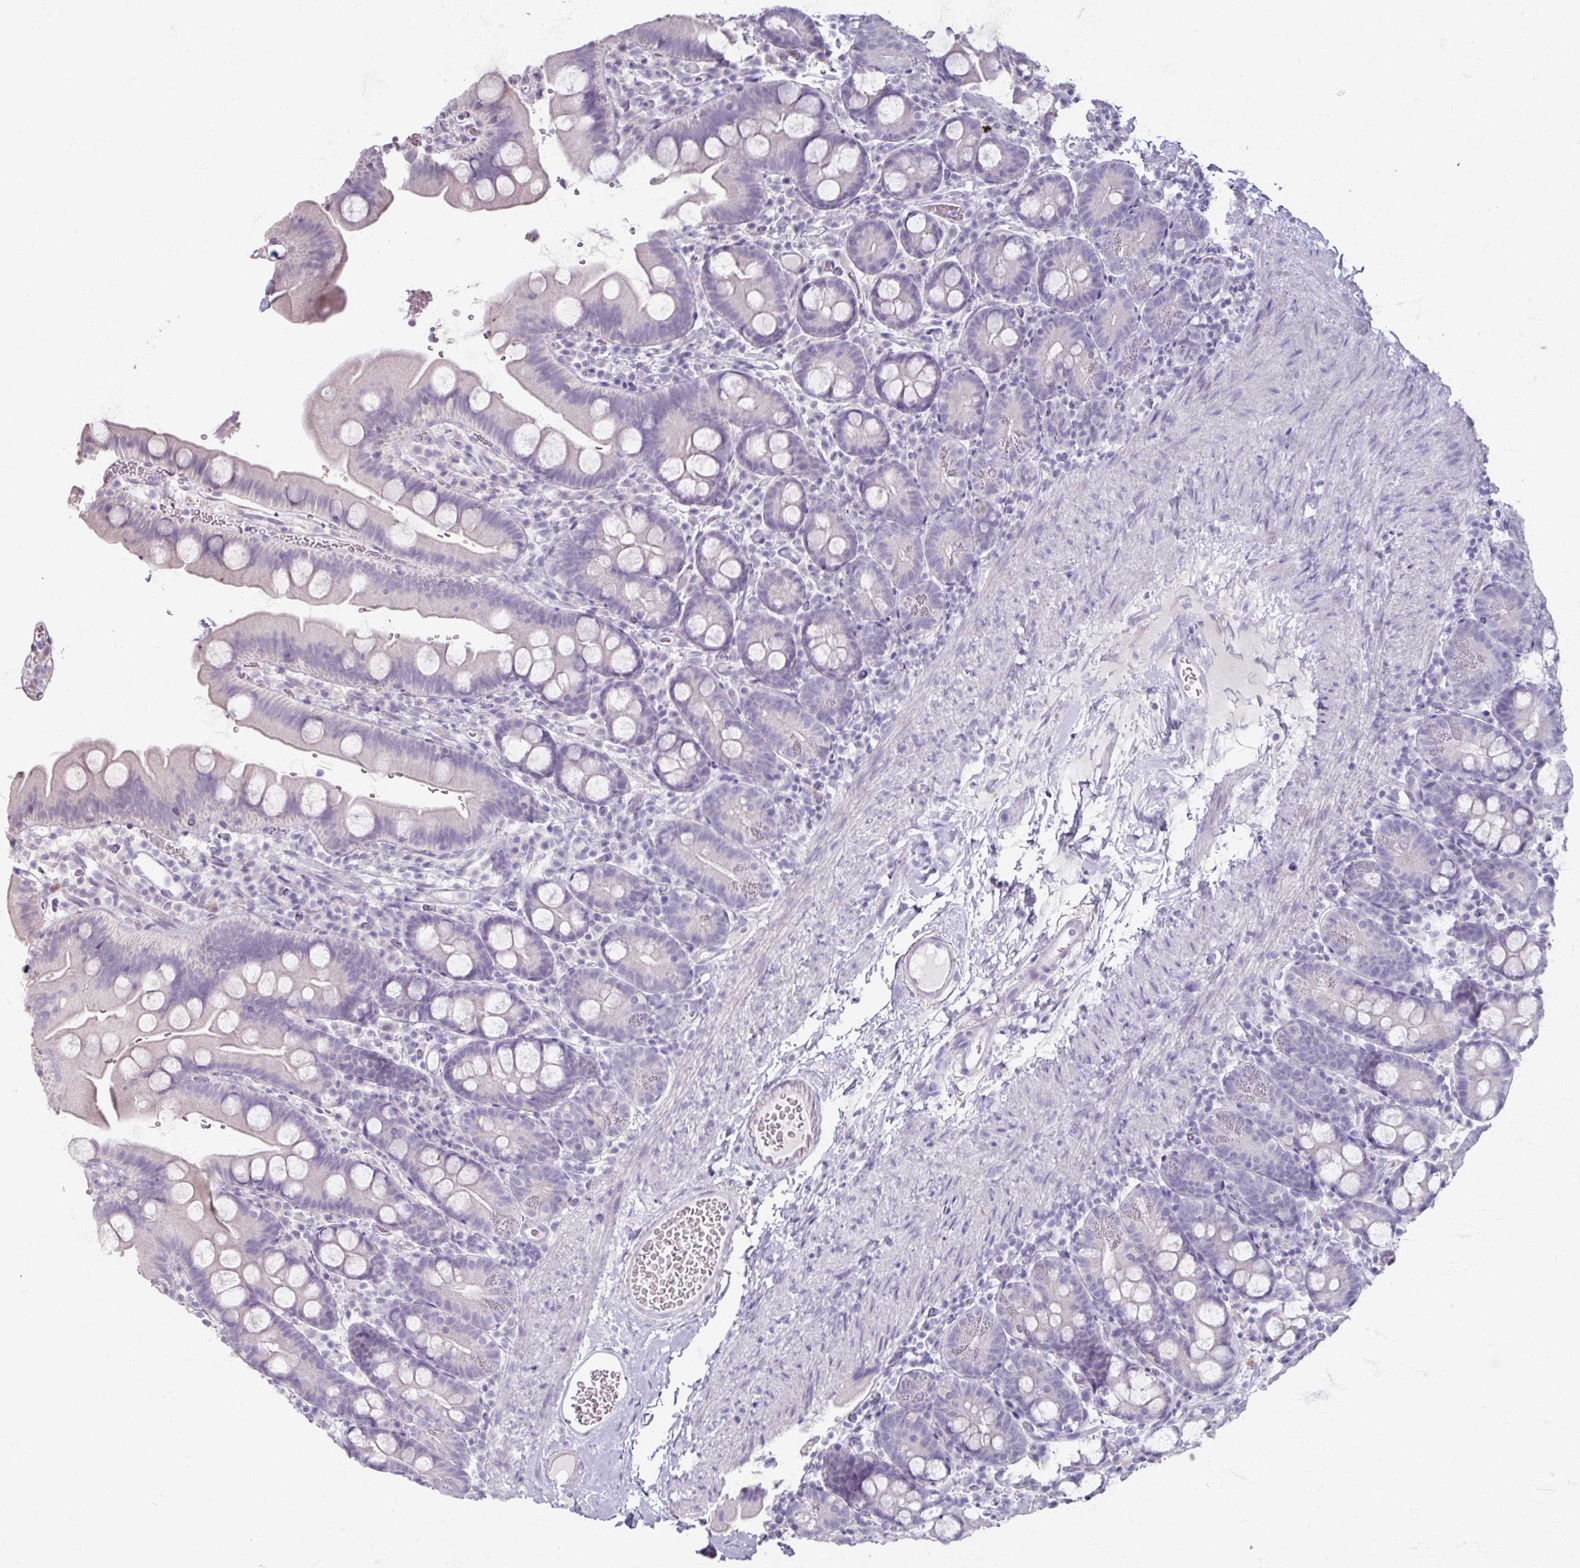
{"staining": {"intensity": "negative", "quantity": "none", "location": "none"}, "tissue": "small intestine", "cell_type": "Glandular cells", "image_type": "normal", "snomed": [{"axis": "morphology", "description": "Normal tissue, NOS"}, {"axis": "topography", "description": "Small intestine"}], "caption": "High magnification brightfield microscopy of normal small intestine stained with DAB (brown) and counterstained with hematoxylin (blue): glandular cells show no significant expression. The staining is performed using DAB (3,3'-diaminobenzidine) brown chromogen with nuclei counter-stained in using hematoxylin.", "gene": "TG", "patient": {"sex": "female", "age": 68}}